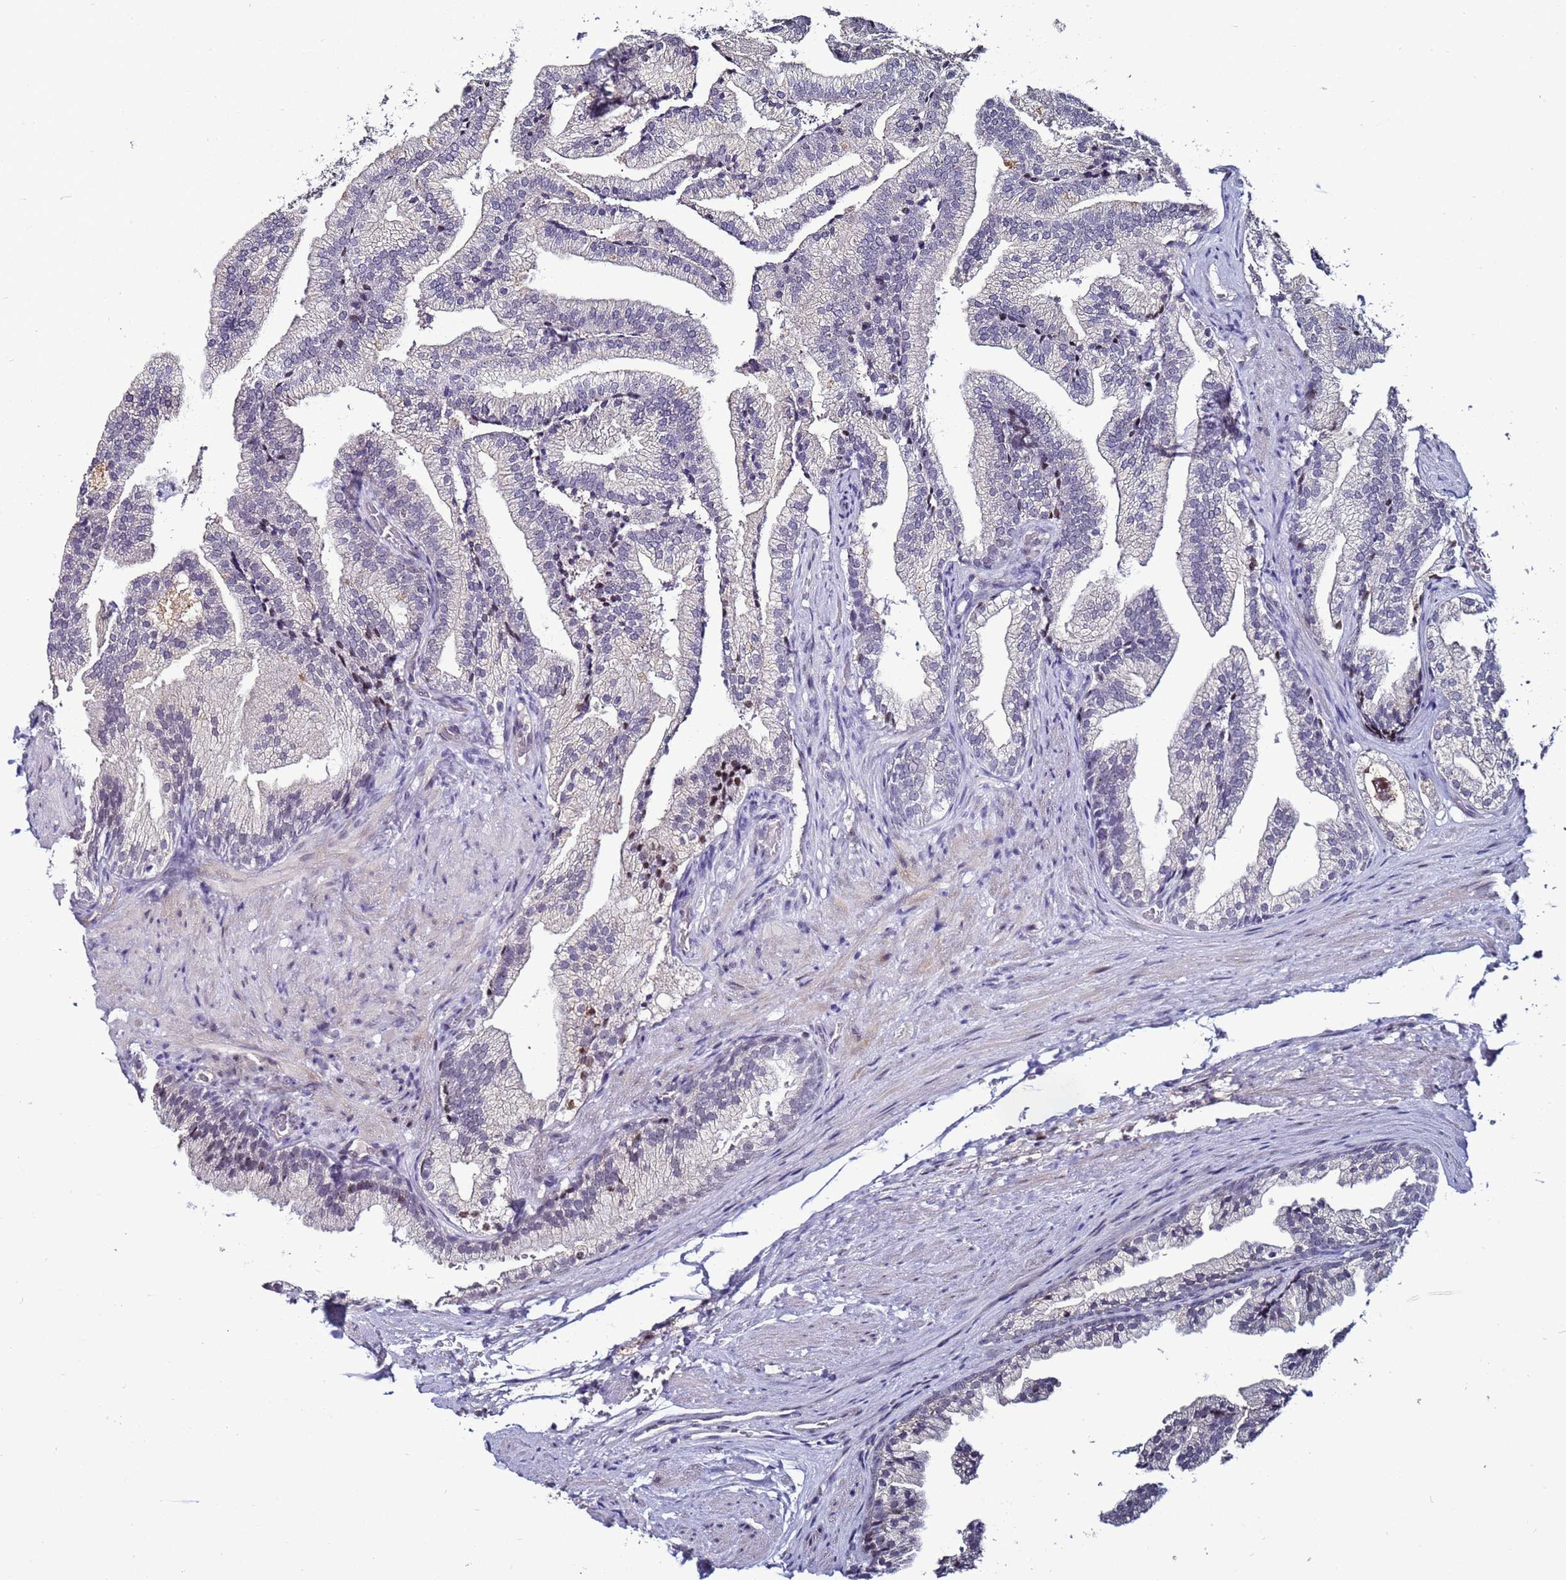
{"staining": {"intensity": "negative", "quantity": "none", "location": "none"}, "tissue": "prostate", "cell_type": "Glandular cells", "image_type": "normal", "snomed": [{"axis": "morphology", "description": "Normal tissue, NOS"}, {"axis": "topography", "description": "Prostate"}], "caption": "The IHC image has no significant staining in glandular cells of prostate. (Stains: DAB (3,3'-diaminobenzidine) IHC with hematoxylin counter stain, Microscopy: brightfield microscopy at high magnification).", "gene": "PSMA7", "patient": {"sex": "male", "age": 76}}